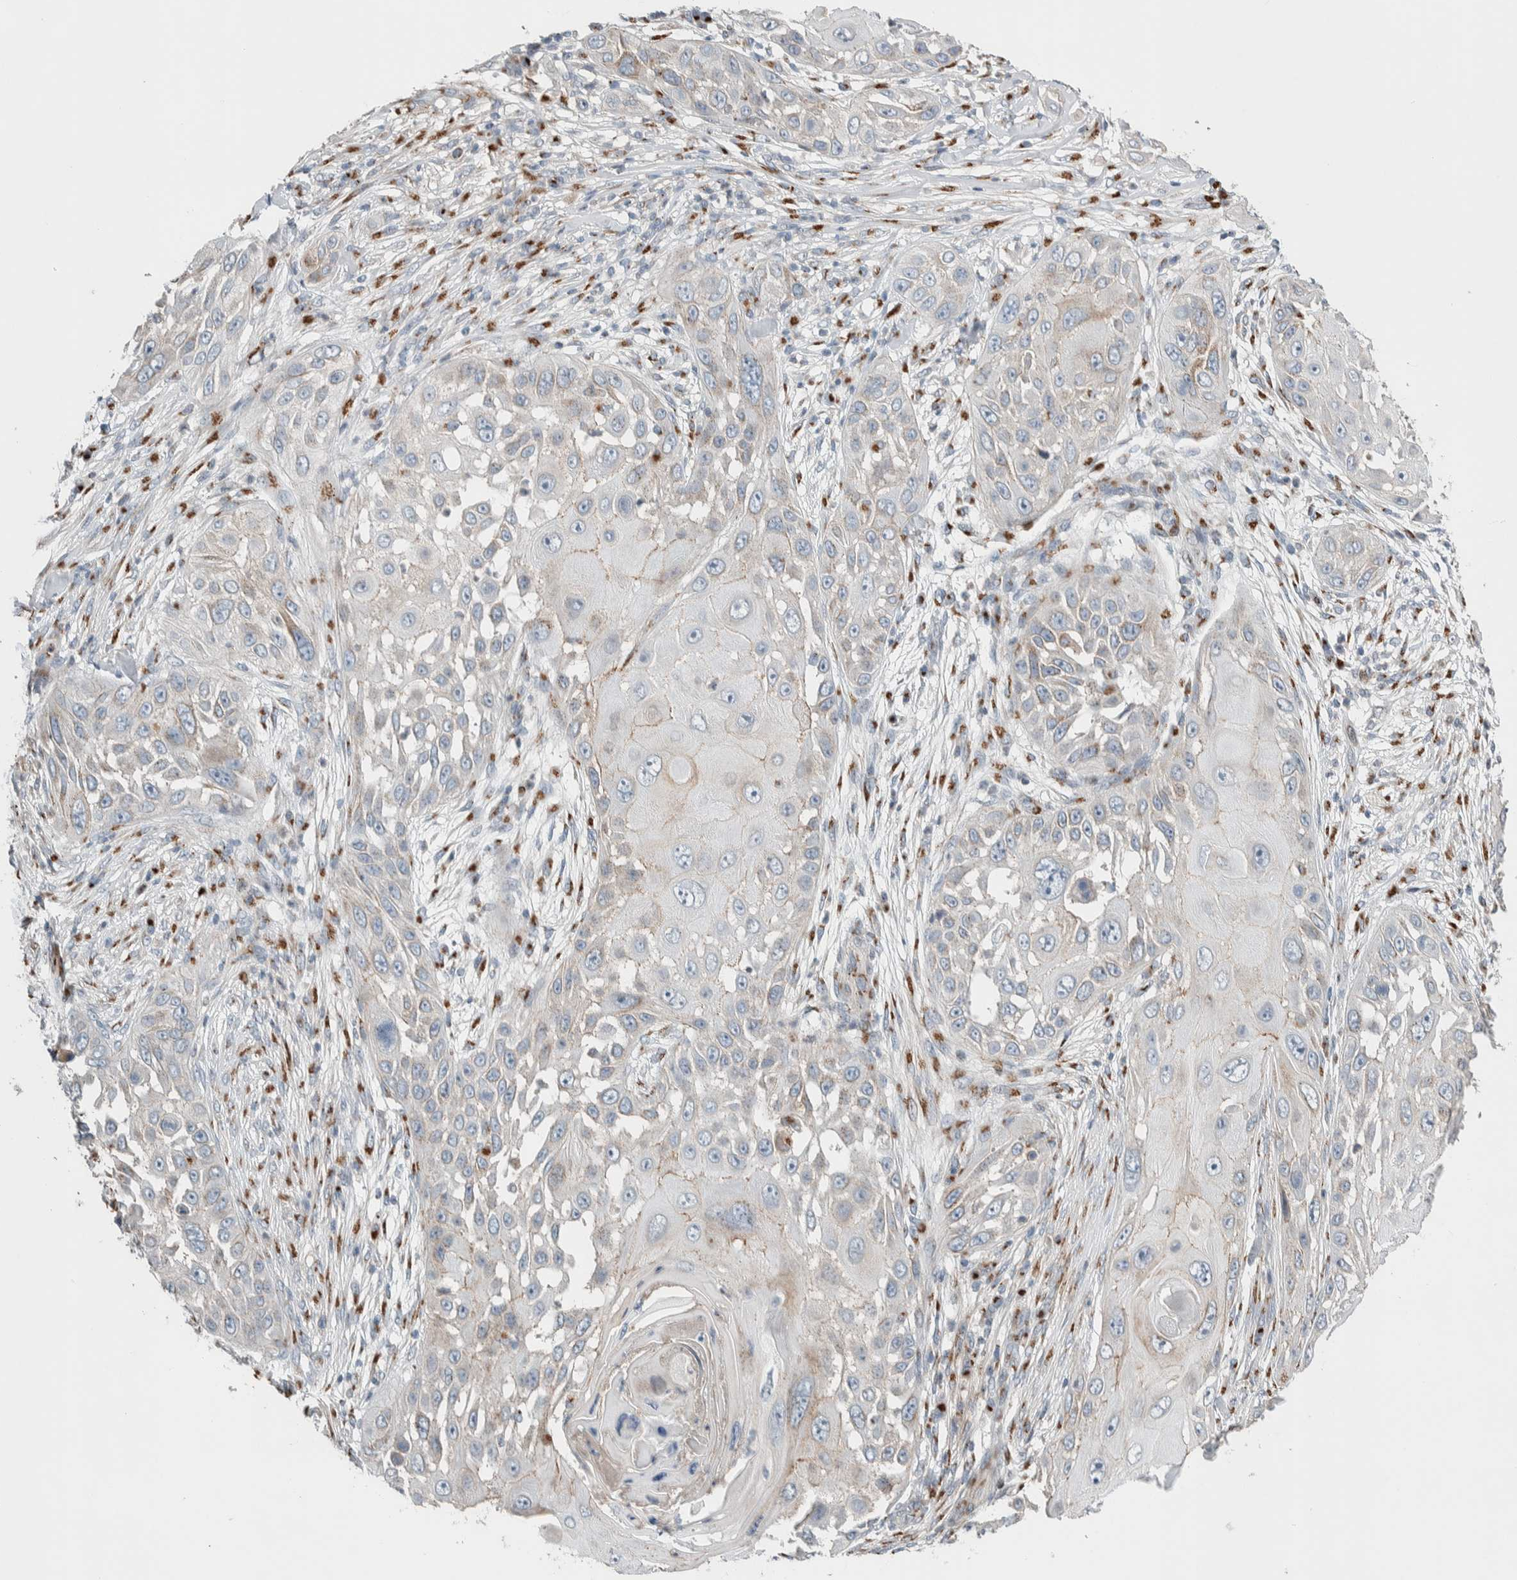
{"staining": {"intensity": "weak", "quantity": "<25%", "location": "cytoplasmic/membranous"}, "tissue": "skin cancer", "cell_type": "Tumor cells", "image_type": "cancer", "snomed": [{"axis": "morphology", "description": "Squamous cell carcinoma, NOS"}, {"axis": "topography", "description": "Skin"}], "caption": "Skin squamous cell carcinoma stained for a protein using immunohistochemistry exhibits no expression tumor cells.", "gene": "SLC38A10", "patient": {"sex": "female", "age": 44}}